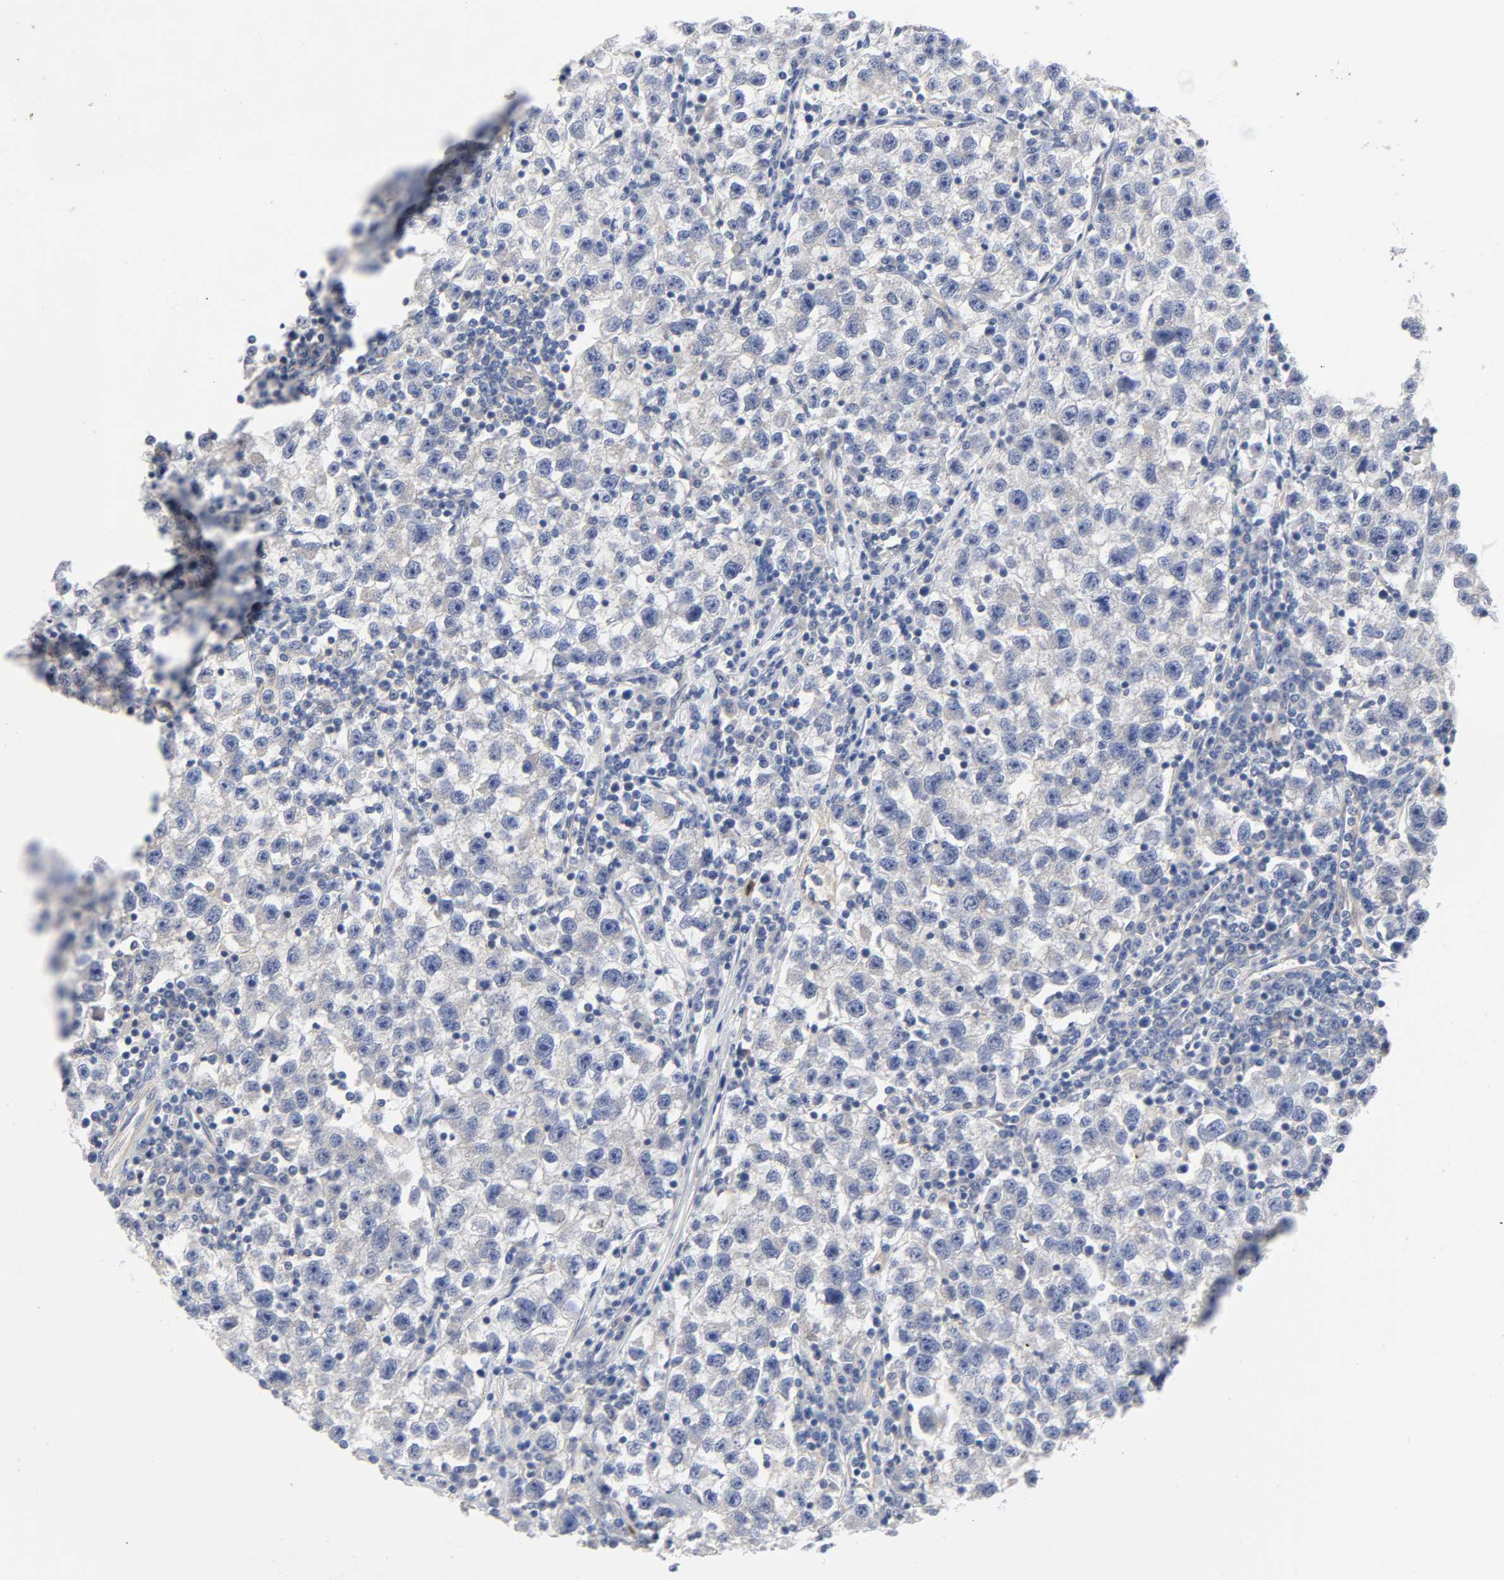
{"staining": {"intensity": "weak", "quantity": "<25%", "location": "cytoplasmic/membranous"}, "tissue": "testis cancer", "cell_type": "Tumor cells", "image_type": "cancer", "snomed": [{"axis": "morphology", "description": "Seminoma, NOS"}, {"axis": "topography", "description": "Testis"}], "caption": "IHC of human testis cancer (seminoma) demonstrates no expression in tumor cells. (DAB (3,3'-diaminobenzidine) immunohistochemistry (IHC) with hematoxylin counter stain).", "gene": "PRKAB1", "patient": {"sex": "male", "age": 22}}